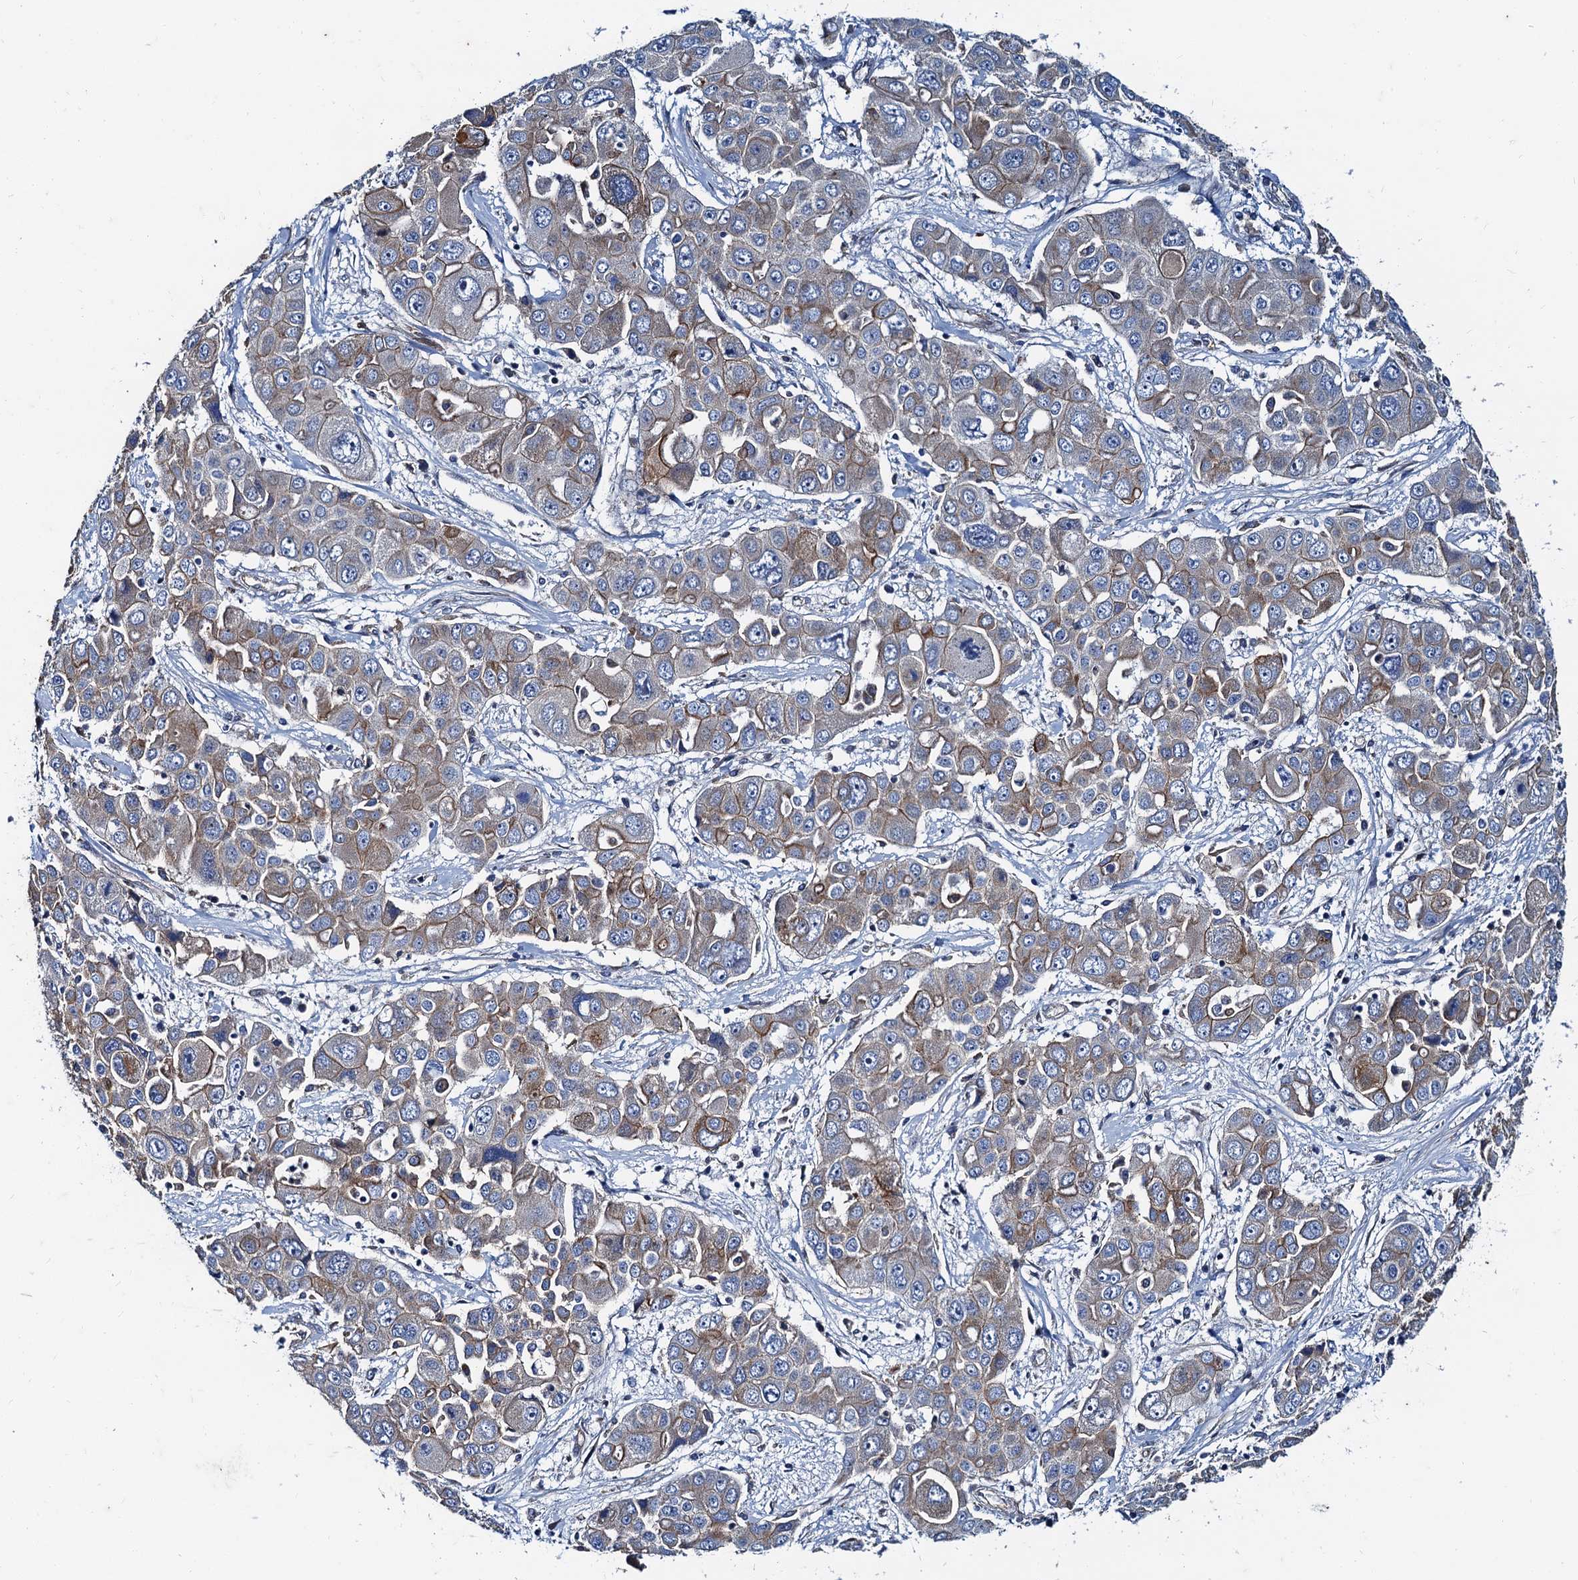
{"staining": {"intensity": "moderate", "quantity": "25%-75%", "location": "cytoplasmic/membranous"}, "tissue": "liver cancer", "cell_type": "Tumor cells", "image_type": "cancer", "snomed": [{"axis": "morphology", "description": "Cholangiocarcinoma"}, {"axis": "topography", "description": "Liver"}], "caption": "Protein positivity by immunohistochemistry reveals moderate cytoplasmic/membranous expression in approximately 25%-75% of tumor cells in liver cancer (cholangiocarcinoma).", "gene": "NGRN", "patient": {"sex": "male", "age": 67}}